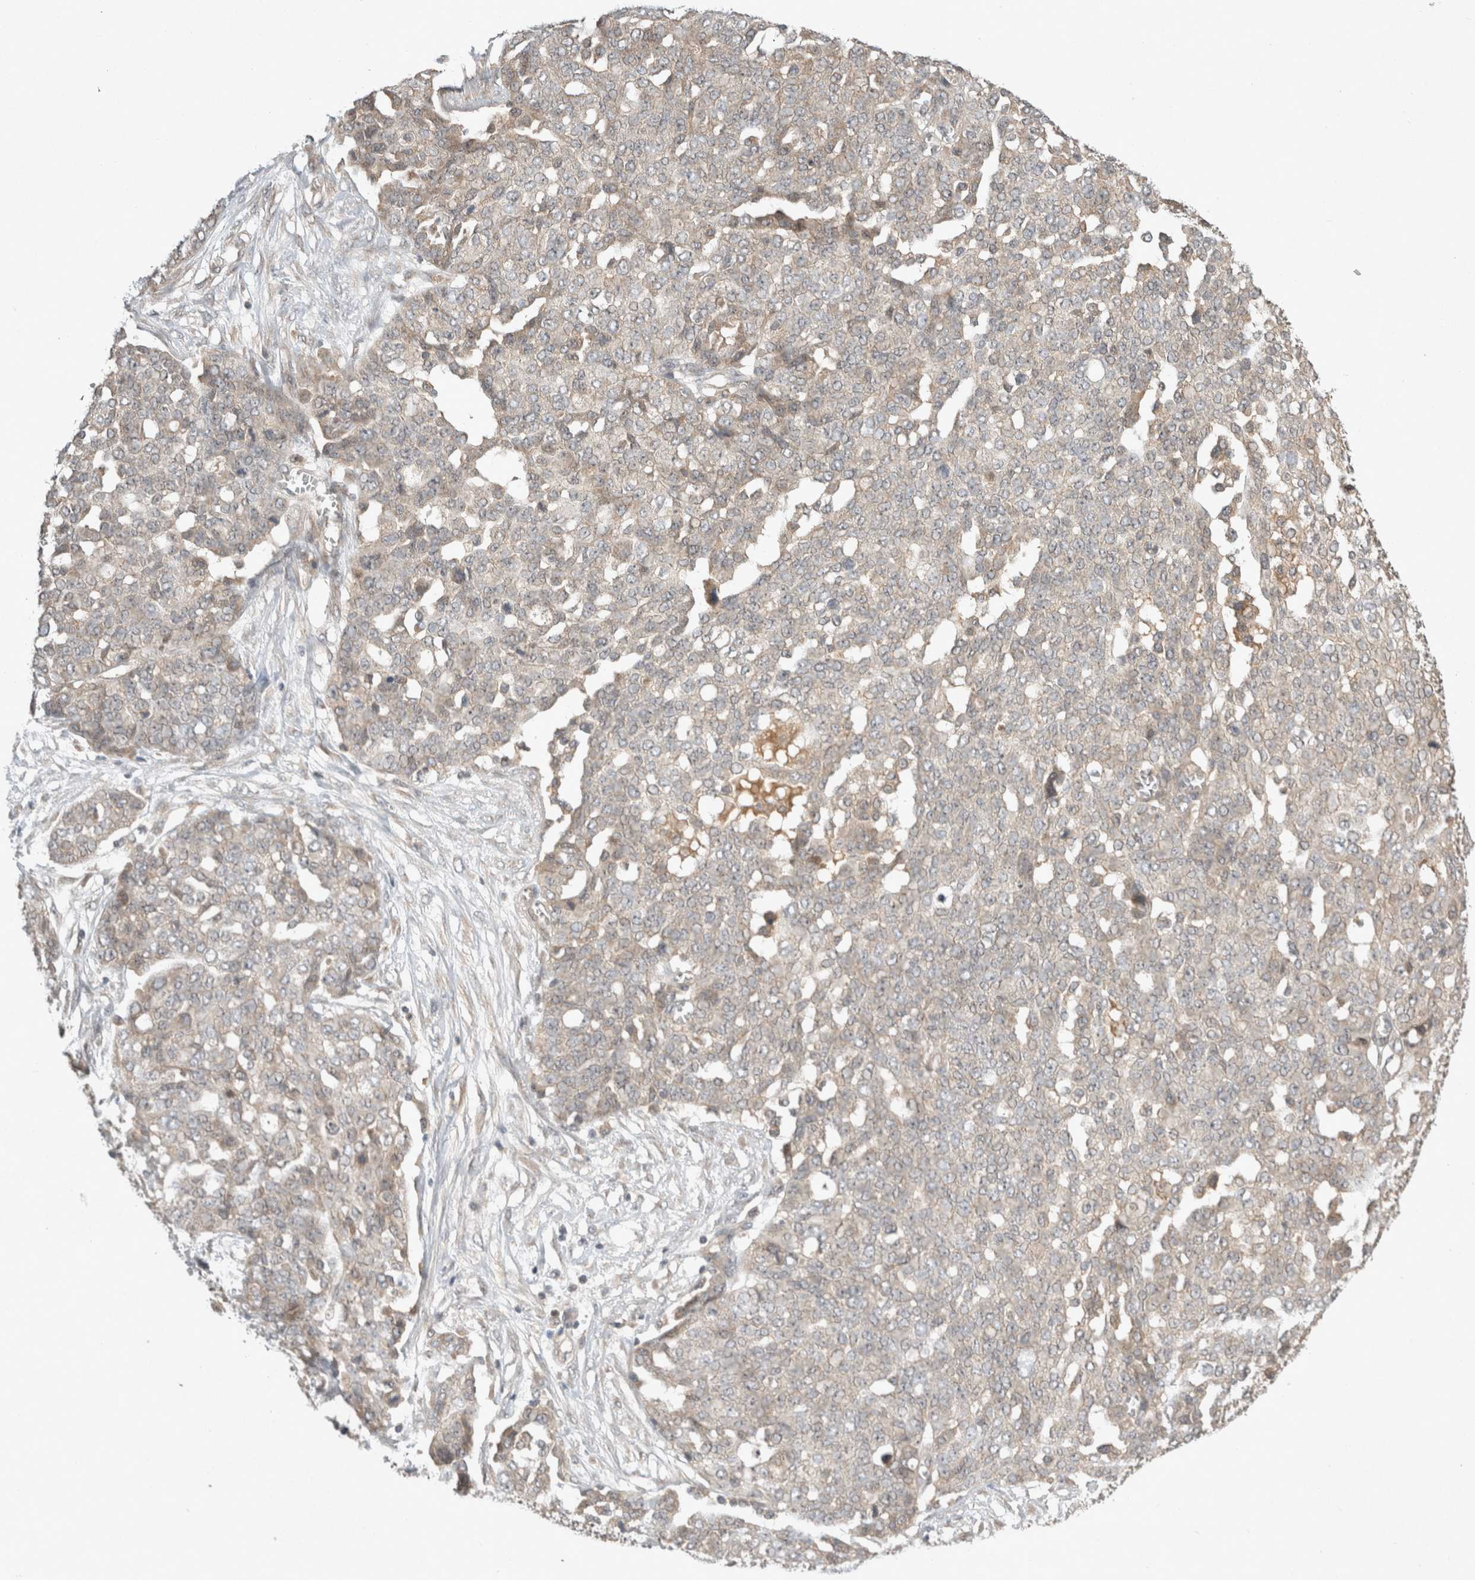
{"staining": {"intensity": "weak", "quantity": "25%-75%", "location": "cytoplasmic/membranous"}, "tissue": "ovarian cancer", "cell_type": "Tumor cells", "image_type": "cancer", "snomed": [{"axis": "morphology", "description": "Cystadenocarcinoma, serous, NOS"}, {"axis": "topography", "description": "Soft tissue"}, {"axis": "topography", "description": "Ovary"}], "caption": "Protein expression analysis of human serous cystadenocarcinoma (ovarian) reveals weak cytoplasmic/membranous positivity in approximately 25%-75% of tumor cells.", "gene": "LOXL2", "patient": {"sex": "female", "age": 57}}